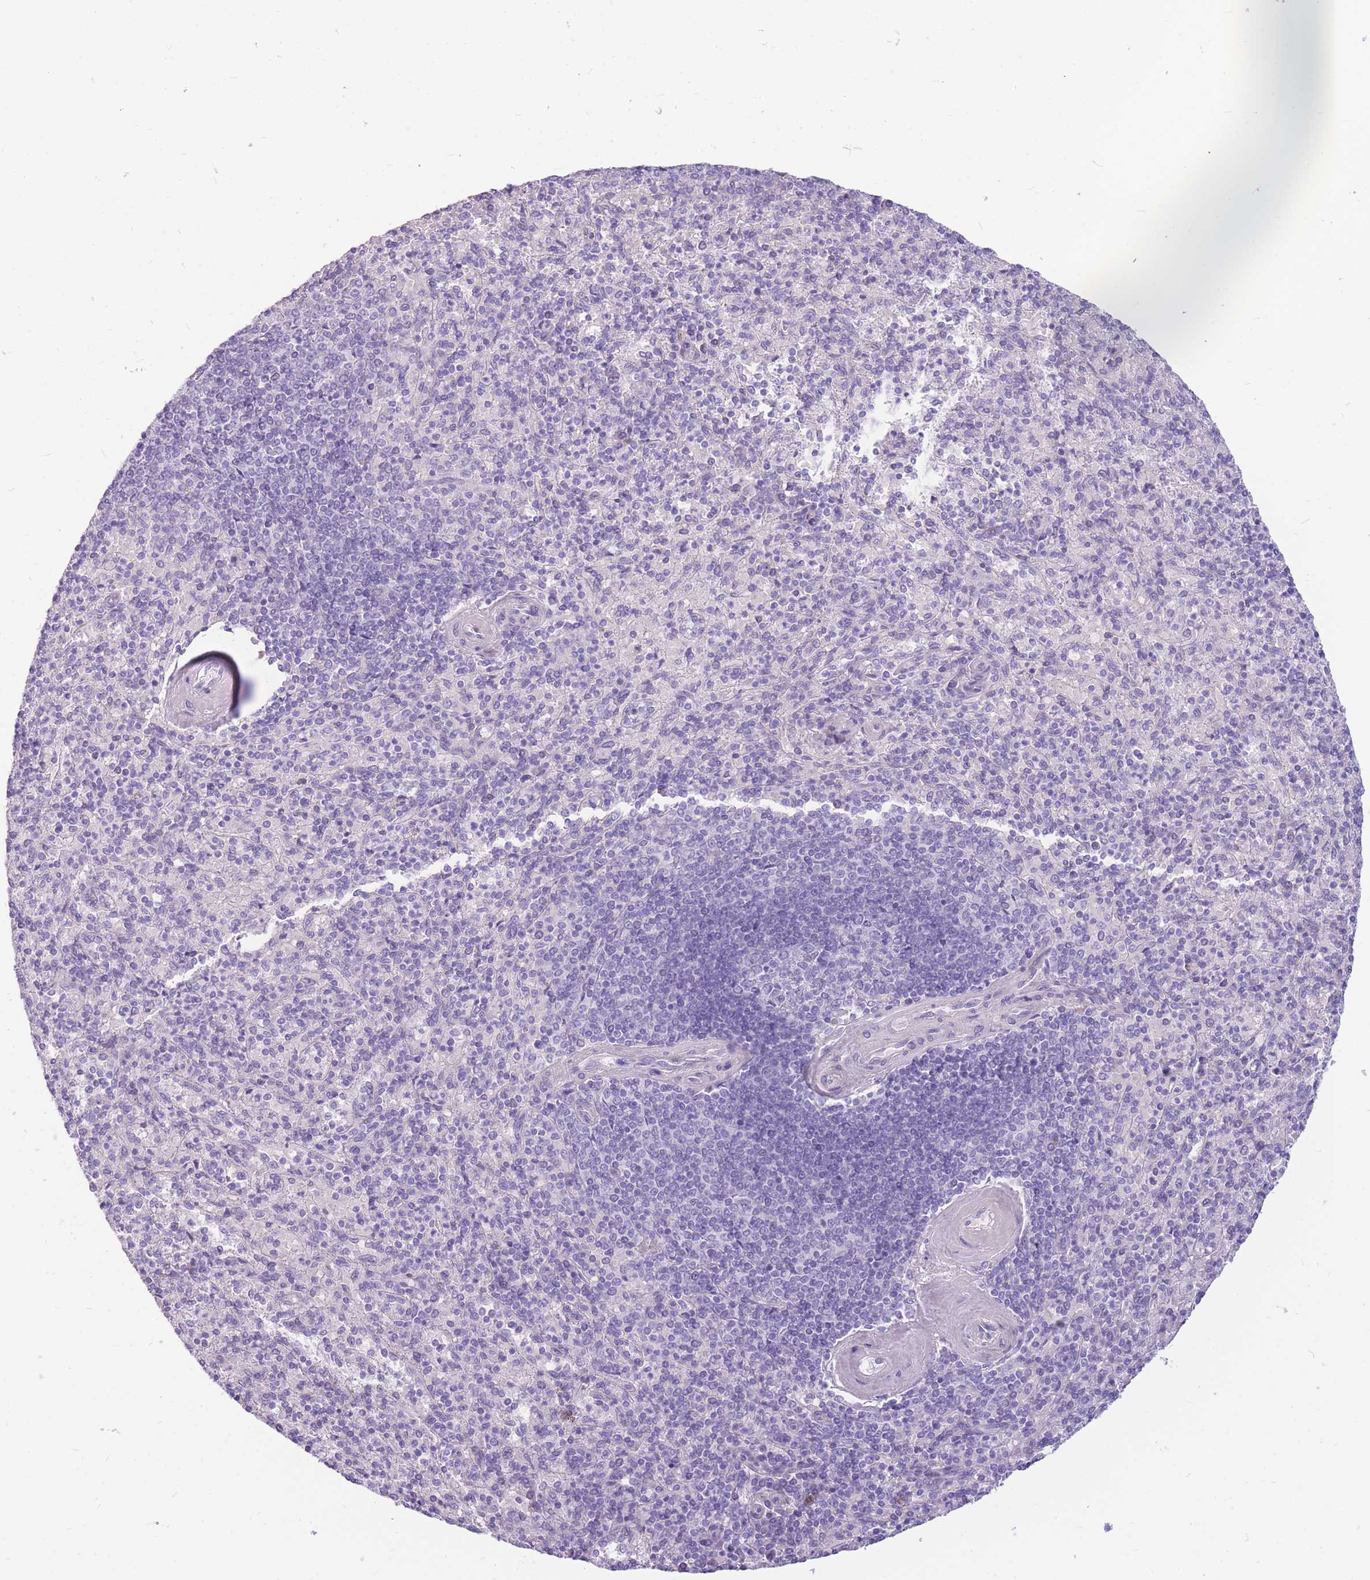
{"staining": {"intensity": "negative", "quantity": "none", "location": "none"}, "tissue": "spleen", "cell_type": "Cells in red pulp", "image_type": "normal", "snomed": [{"axis": "morphology", "description": "Normal tissue, NOS"}, {"axis": "topography", "description": "Spleen"}], "caption": "A photomicrograph of spleen stained for a protein reveals no brown staining in cells in red pulp.", "gene": "ZNF311", "patient": {"sex": "male", "age": 82}}